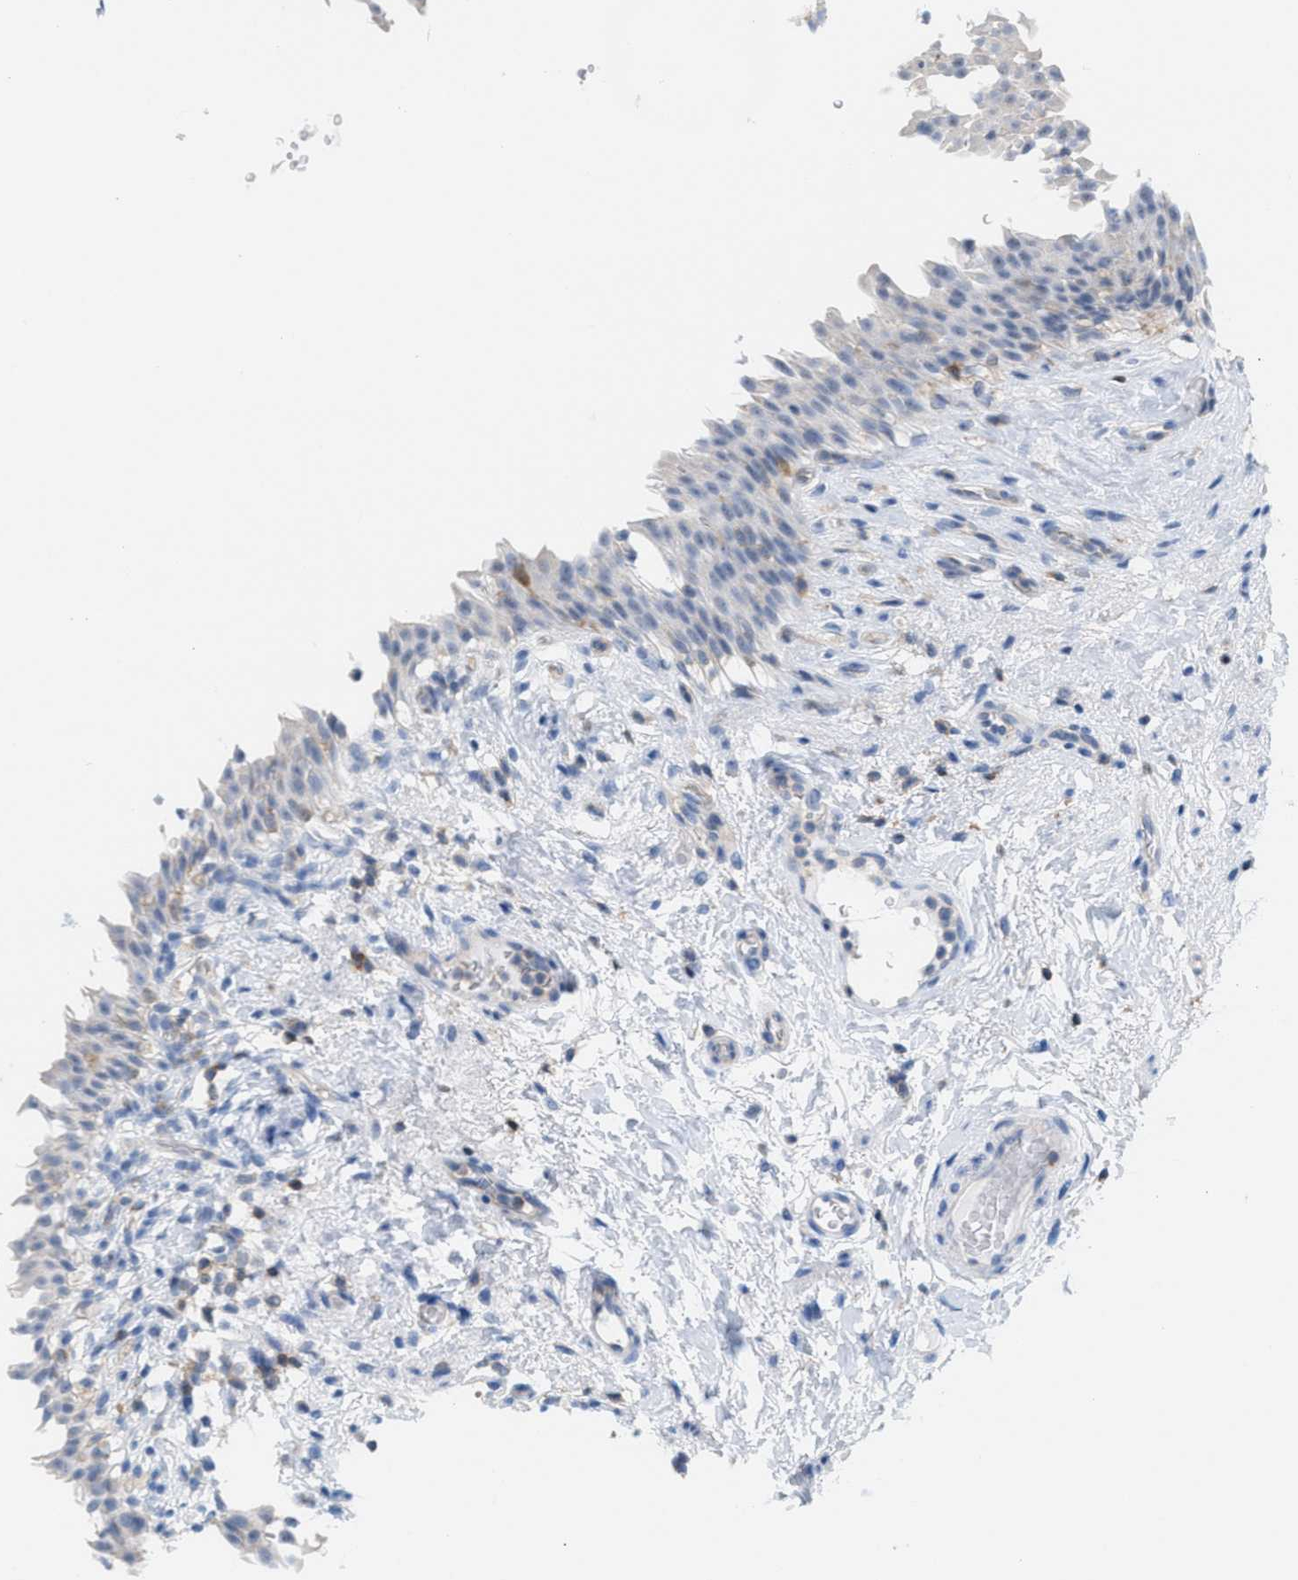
{"staining": {"intensity": "negative", "quantity": "none", "location": "none"}, "tissue": "urinary bladder", "cell_type": "Urothelial cells", "image_type": "normal", "snomed": [{"axis": "morphology", "description": "Normal tissue, NOS"}, {"axis": "topography", "description": "Urinary bladder"}], "caption": "Immunohistochemical staining of benign urinary bladder displays no significant positivity in urothelial cells.", "gene": "IL16", "patient": {"sex": "female", "age": 60}}